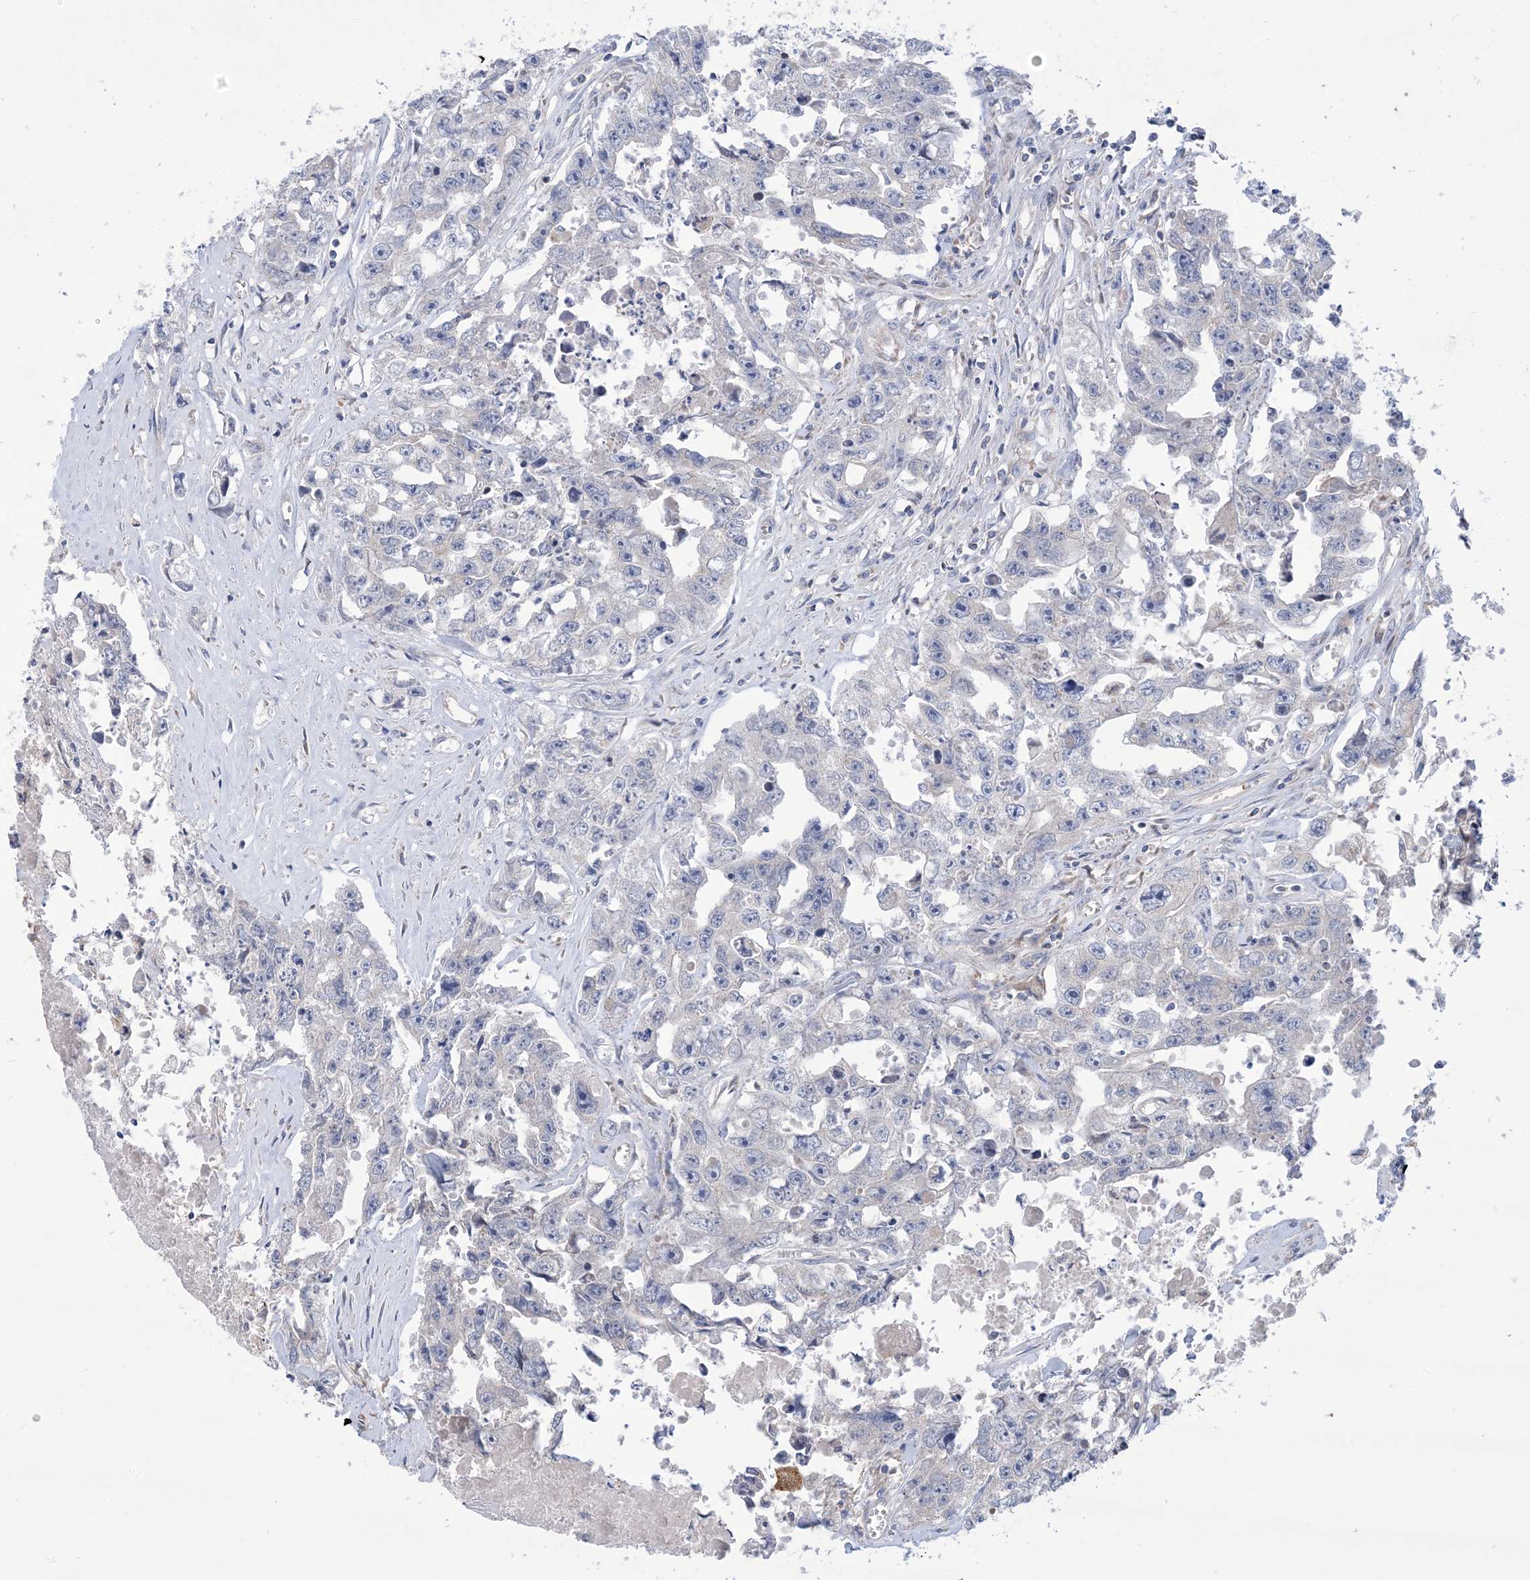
{"staining": {"intensity": "weak", "quantity": "<25%", "location": "cytoplasmic/membranous"}, "tissue": "testis cancer", "cell_type": "Tumor cells", "image_type": "cancer", "snomed": [{"axis": "morphology", "description": "Seminoma, NOS"}, {"axis": "morphology", "description": "Carcinoma, Embryonal, NOS"}, {"axis": "topography", "description": "Testis"}], "caption": "IHC image of neoplastic tissue: human seminoma (testis) stained with DAB (3,3'-diaminobenzidine) demonstrates no significant protein positivity in tumor cells. Nuclei are stained in blue.", "gene": "CLEC16A", "patient": {"sex": "male", "age": 43}}